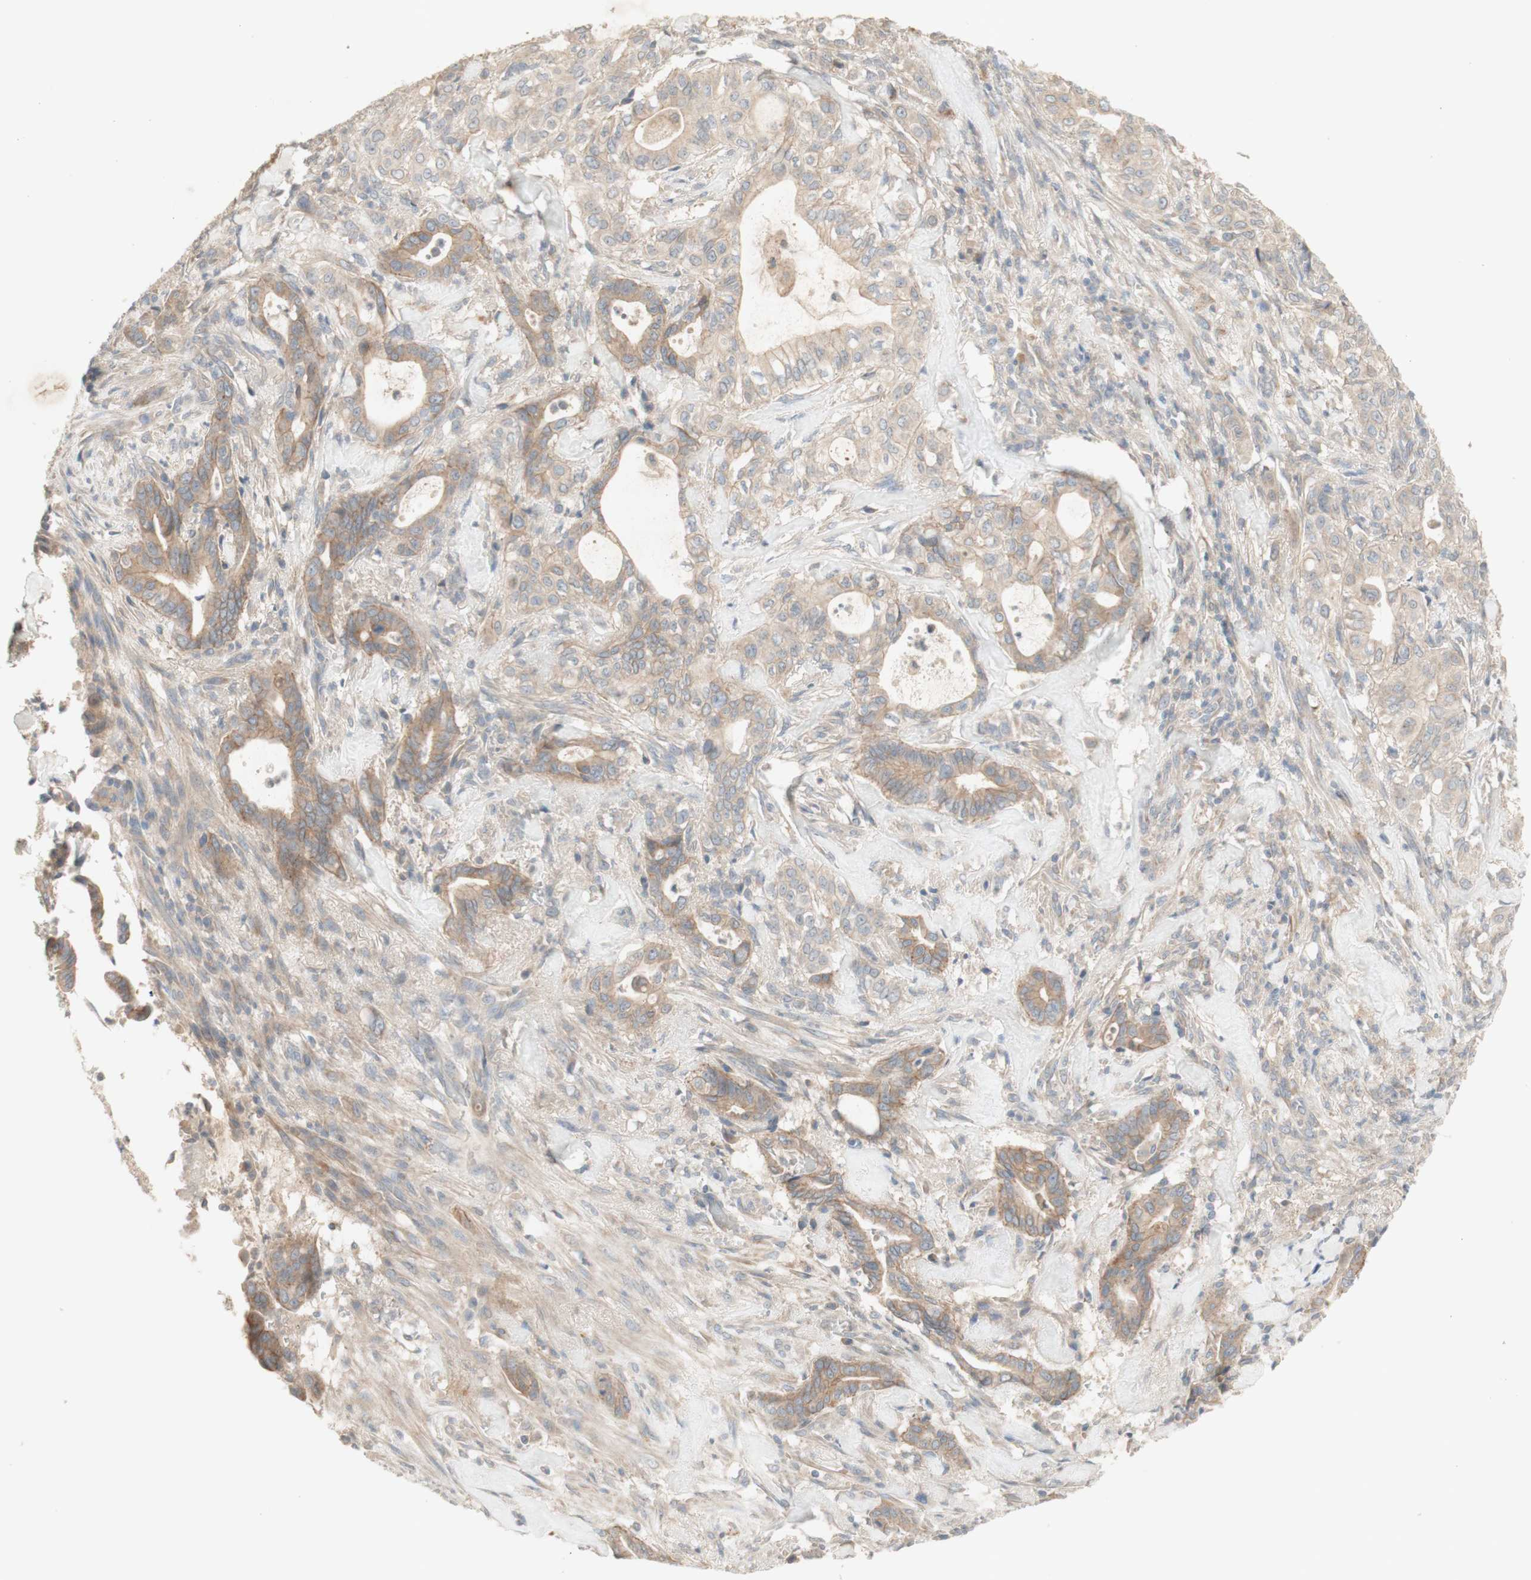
{"staining": {"intensity": "moderate", "quantity": ">75%", "location": "cytoplasmic/membranous"}, "tissue": "liver cancer", "cell_type": "Tumor cells", "image_type": "cancer", "snomed": [{"axis": "morphology", "description": "Cholangiocarcinoma"}, {"axis": "topography", "description": "Liver"}], "caption": "Liver cancer (cholangiocarcinoma) tissue reveals moderate cytoplasmic/membranous expression in about >75% of tumor cells, visualized by immunohistochemistry.", "gene": "PTGER4", "patient": {"sex": "female", "age": 67}}